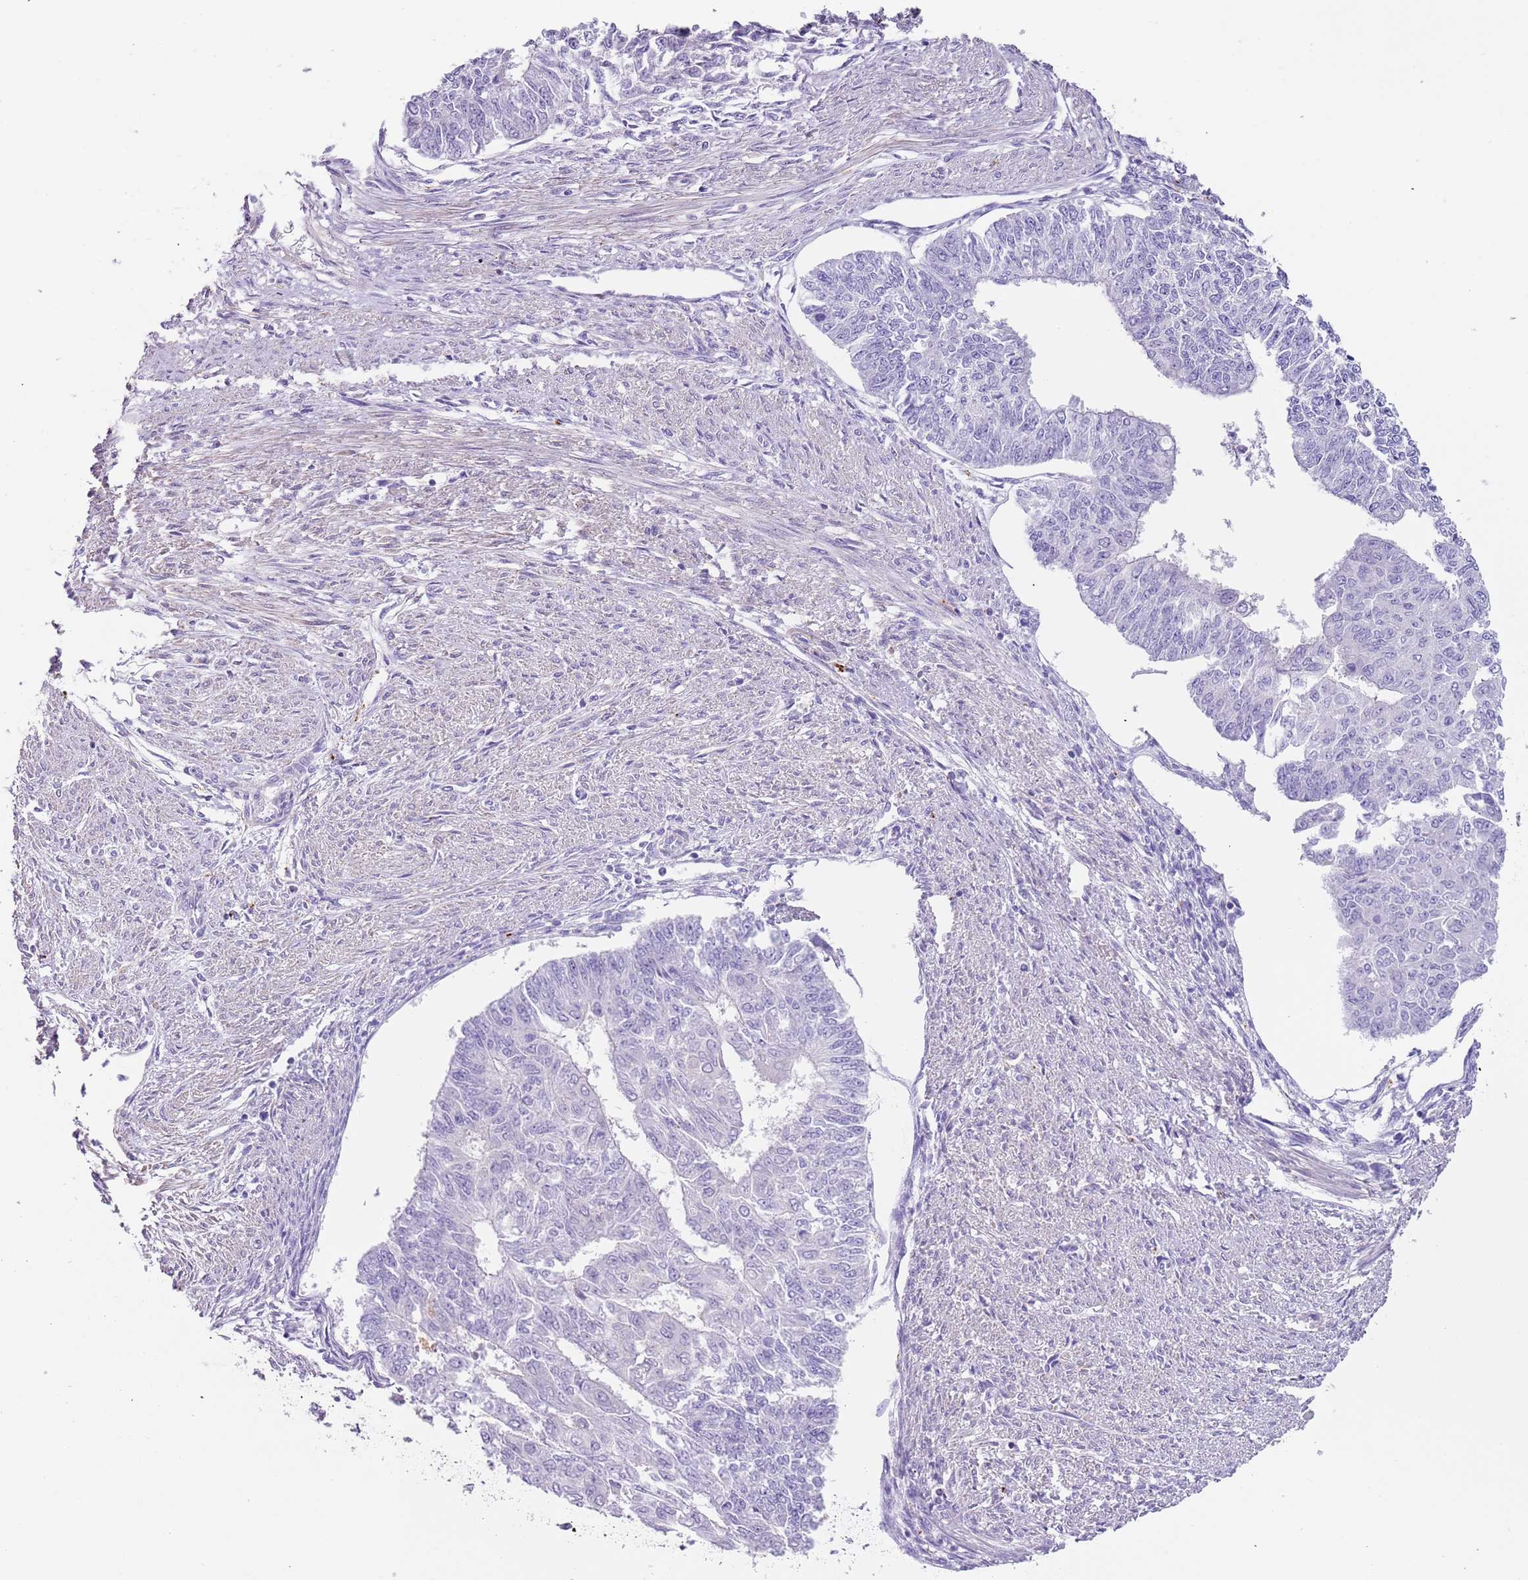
{"staining": {"intensity": "negative", "quantity": "none", "location": "none"}, "tissue": "endometrial cancer", "cell_type": "Tumor cells", "image_type": "cancer", "snomed": [{"axis": "morphology", "description": "Adenocarcinoma, NOS"}, {"axis": "topography", "description": "Endometrium"}], "caption": "Immunohistochemistry (IHC) of human endometrial adenocarcinoma exhibits no staining in tumor cells. Brightfield microscopy of IHC stained with DAB (3,3'-diaminobenzidine) (brown) and hematoxylin (blue), captured at high magnification.", "gene": "LRRN3", "patient": {"sex": "female", "age": 32}}